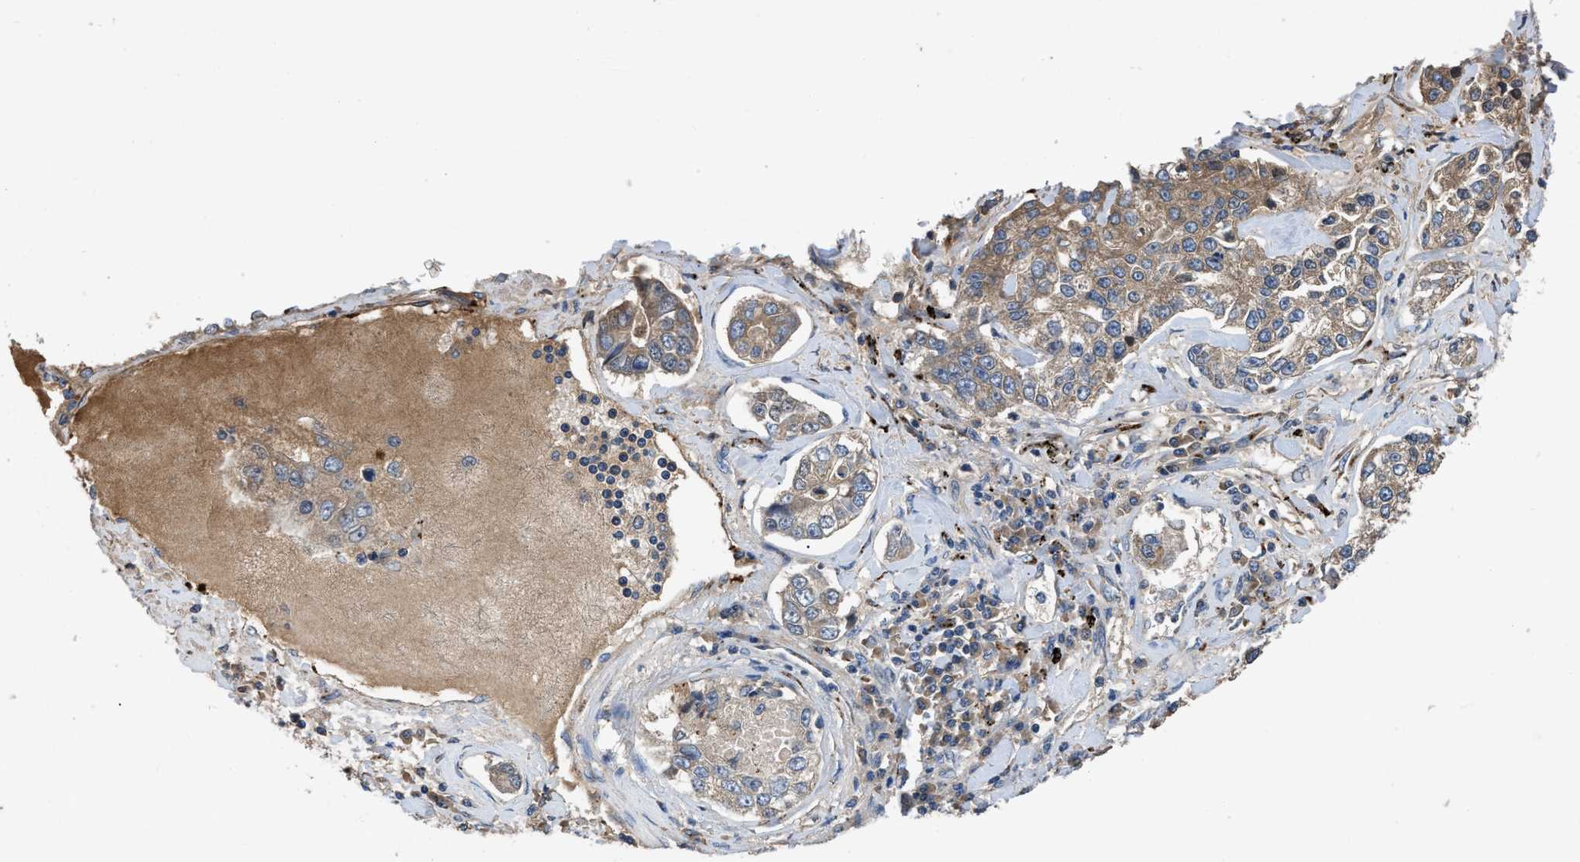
{"staining": {"intensity": "weak", "quantity": ">75%", "location": "cytoplasmic/membranous"}, "tissue": "lung cancer", "cell_type": "Tumor cells", "image_type": "cancer", "snomed": [{"axis": "morphology", "description": "Adenocarcinoma, NOS"}, {"axis": "topography", "description": "Lung"}], "caption": "This image reveals lung cancer (adenocarcinoma) stained with immunohistochemistry to label a protein in brown. The cytoplasmic/membranous of tumor cells show weak positivity for the protein. Nuclei are counter-stained blue.", "gene": "SIK2", "patient": {"sex": "male", "age": 49}}